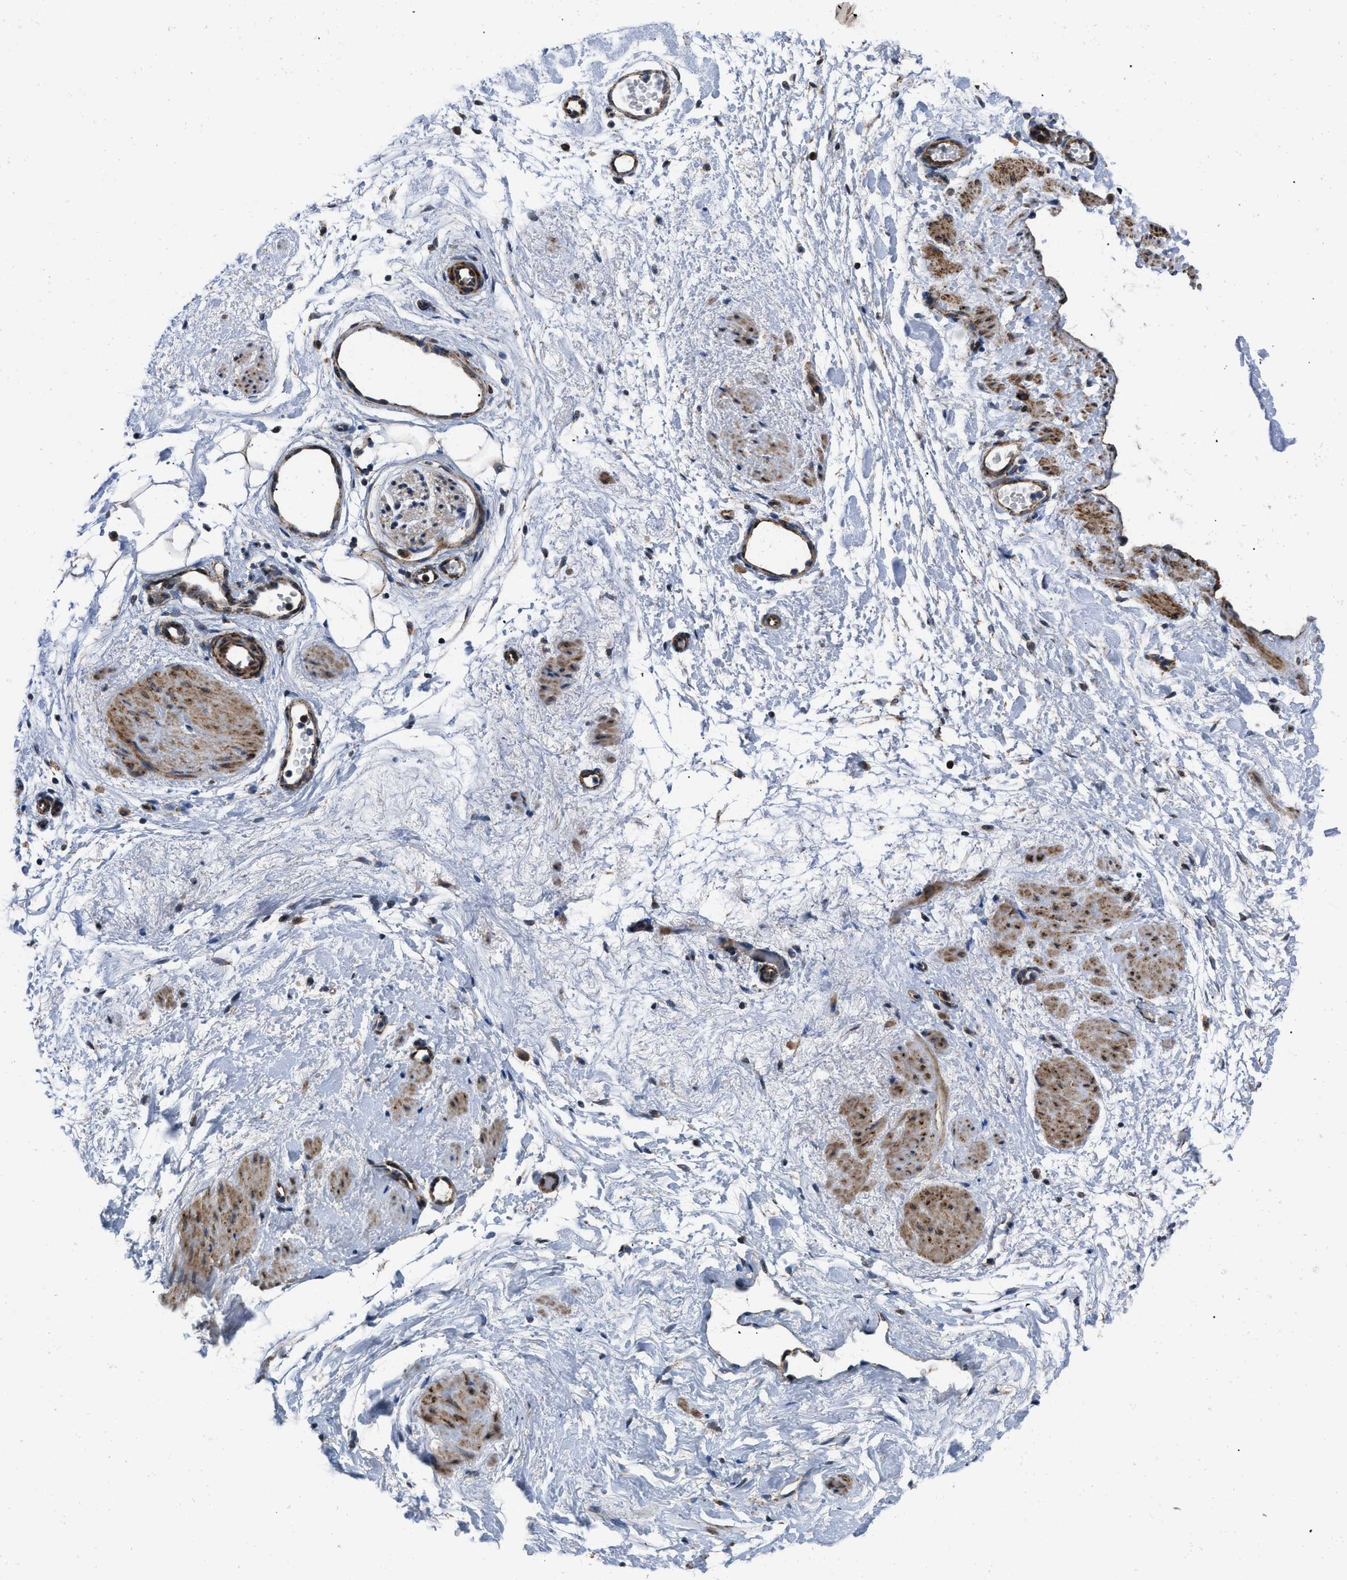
{"staining": {"intensity": "moderate", "quantity": ">75%", "location": "cytoplasmic/membranous"}, "tissue": "adipose tissue", "cell_type": "Adipocytes", "image_type": "normal", "snomed": [{"axis": "morphology", "description": "Normal tissue, NOS"}, {"axis": "topography", "description": "Soft tissue"}], "caption": "This micrograph demonstrates IHC staining of normal human adipose tissue, with medium moderate cytoplasmic/membranous staining in approximately >75% of adipocytes.", "gene": "AKAP1", "patient": {"sex": "male", "age": 72}}